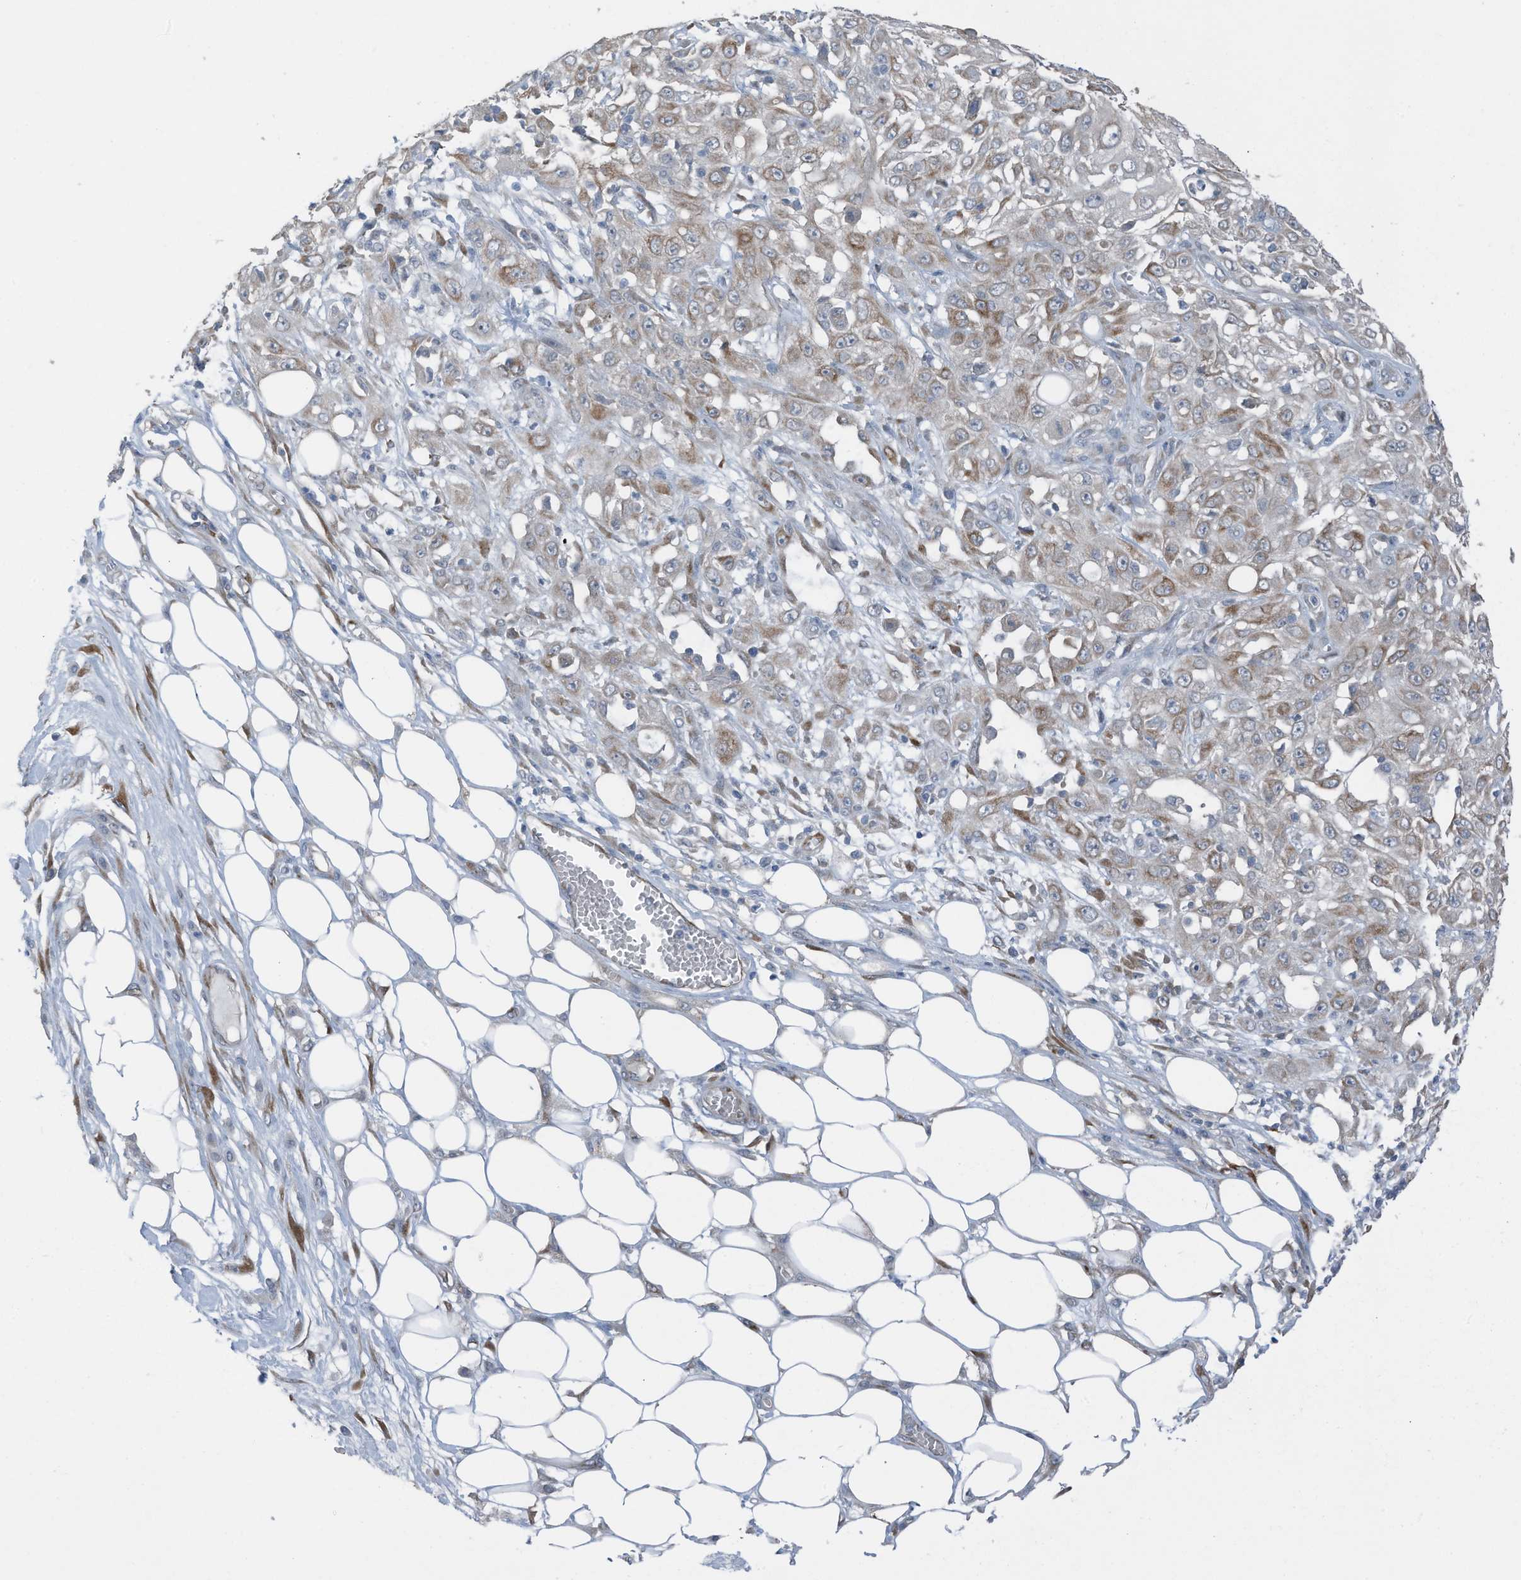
{"staining": {"intensity": "moderate", "quantity": "<25%", "location": "cytoplasmic/membranous"}, "tissue": "skin cancer", "cell_type": "Tumor cells", "image_type": "cancer", "snomed": [{"axis": "morphology", "description": "Squamous cell carcinoma, NOS"}, {"axis": "morphology", "description": "Squamous cell carcinoma, metastatic, NOS"}, {"axis": "topography", "description": "Skin"}, {"axis": "topography", "description": "Lymph node"}], "caption": "Immunohistochemistry (IHC) of squamous cell carcinoma (skin) displays low levels of moderate cytoplasmic/membranous expression in approximately <25% of tumor cells. The protein is shown in brown color, while the nuclei are stained blue.", "gene": "ARHGEF33", "patient": {"sex": "male", "age": 75}}